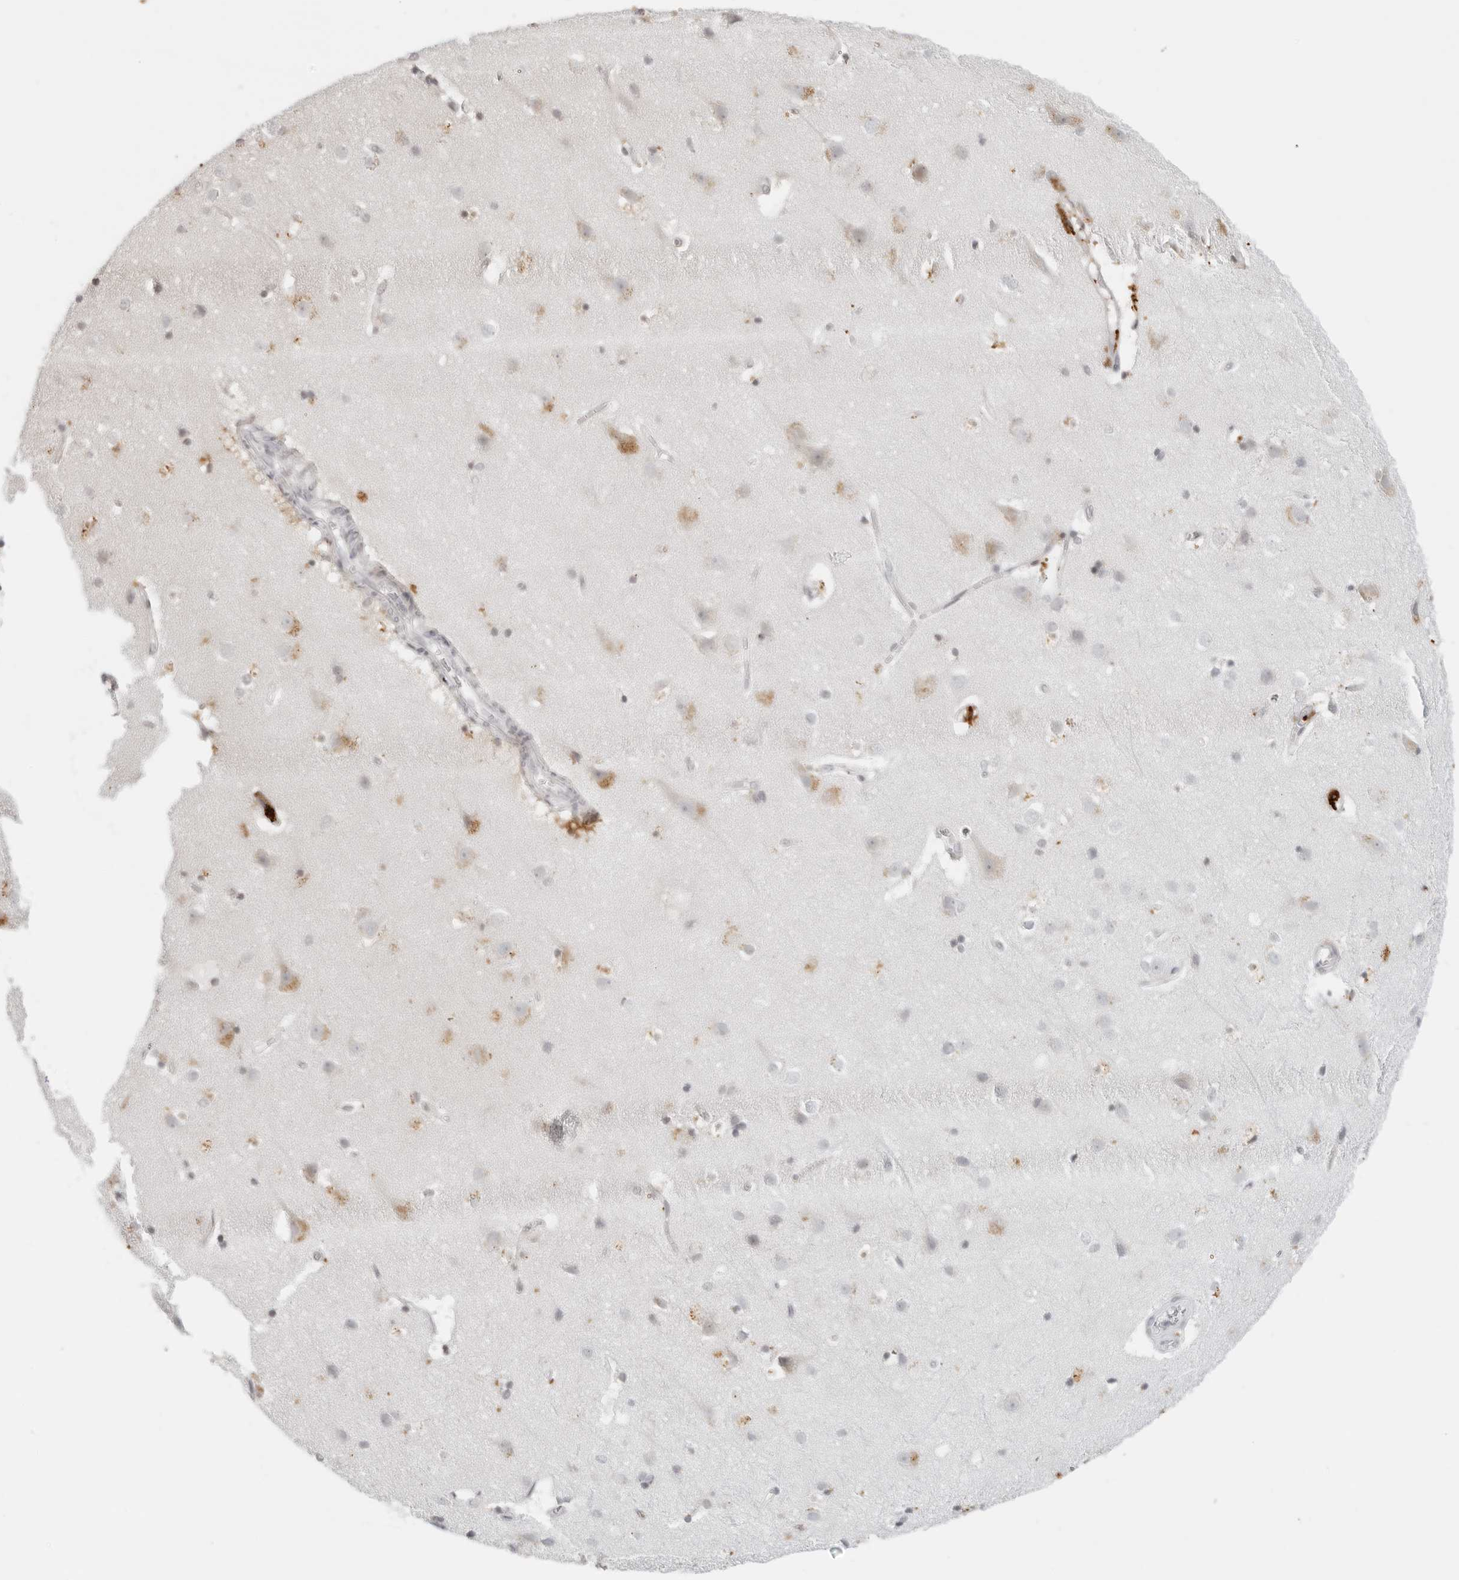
{"staining": {"intensity": "weak", "quantity": "<25%", "location": "cytoplasmic/membranous"}, "tissue": "cerebral cortex", "cell_type": "Endothelial cells", "image_type": "normal", "snomed": [{"axis": "morphology", "description": "Normal tissue, NOS"}, {"axis": "topography", "description": "Cerebral cortex"}], "caption": "A high-resolution micrograph shows immunohistochemistry staining of unremarkable cerebral cortex, which shows no significant staining in endothelial cells. (Stains: DAB immunohistochemistry with hematoxylin counter stain, Microscopy: brightfield microscopy at high magnification).", "gene": "ZNF678", "patient": {"sex": "male", "age": 54}}